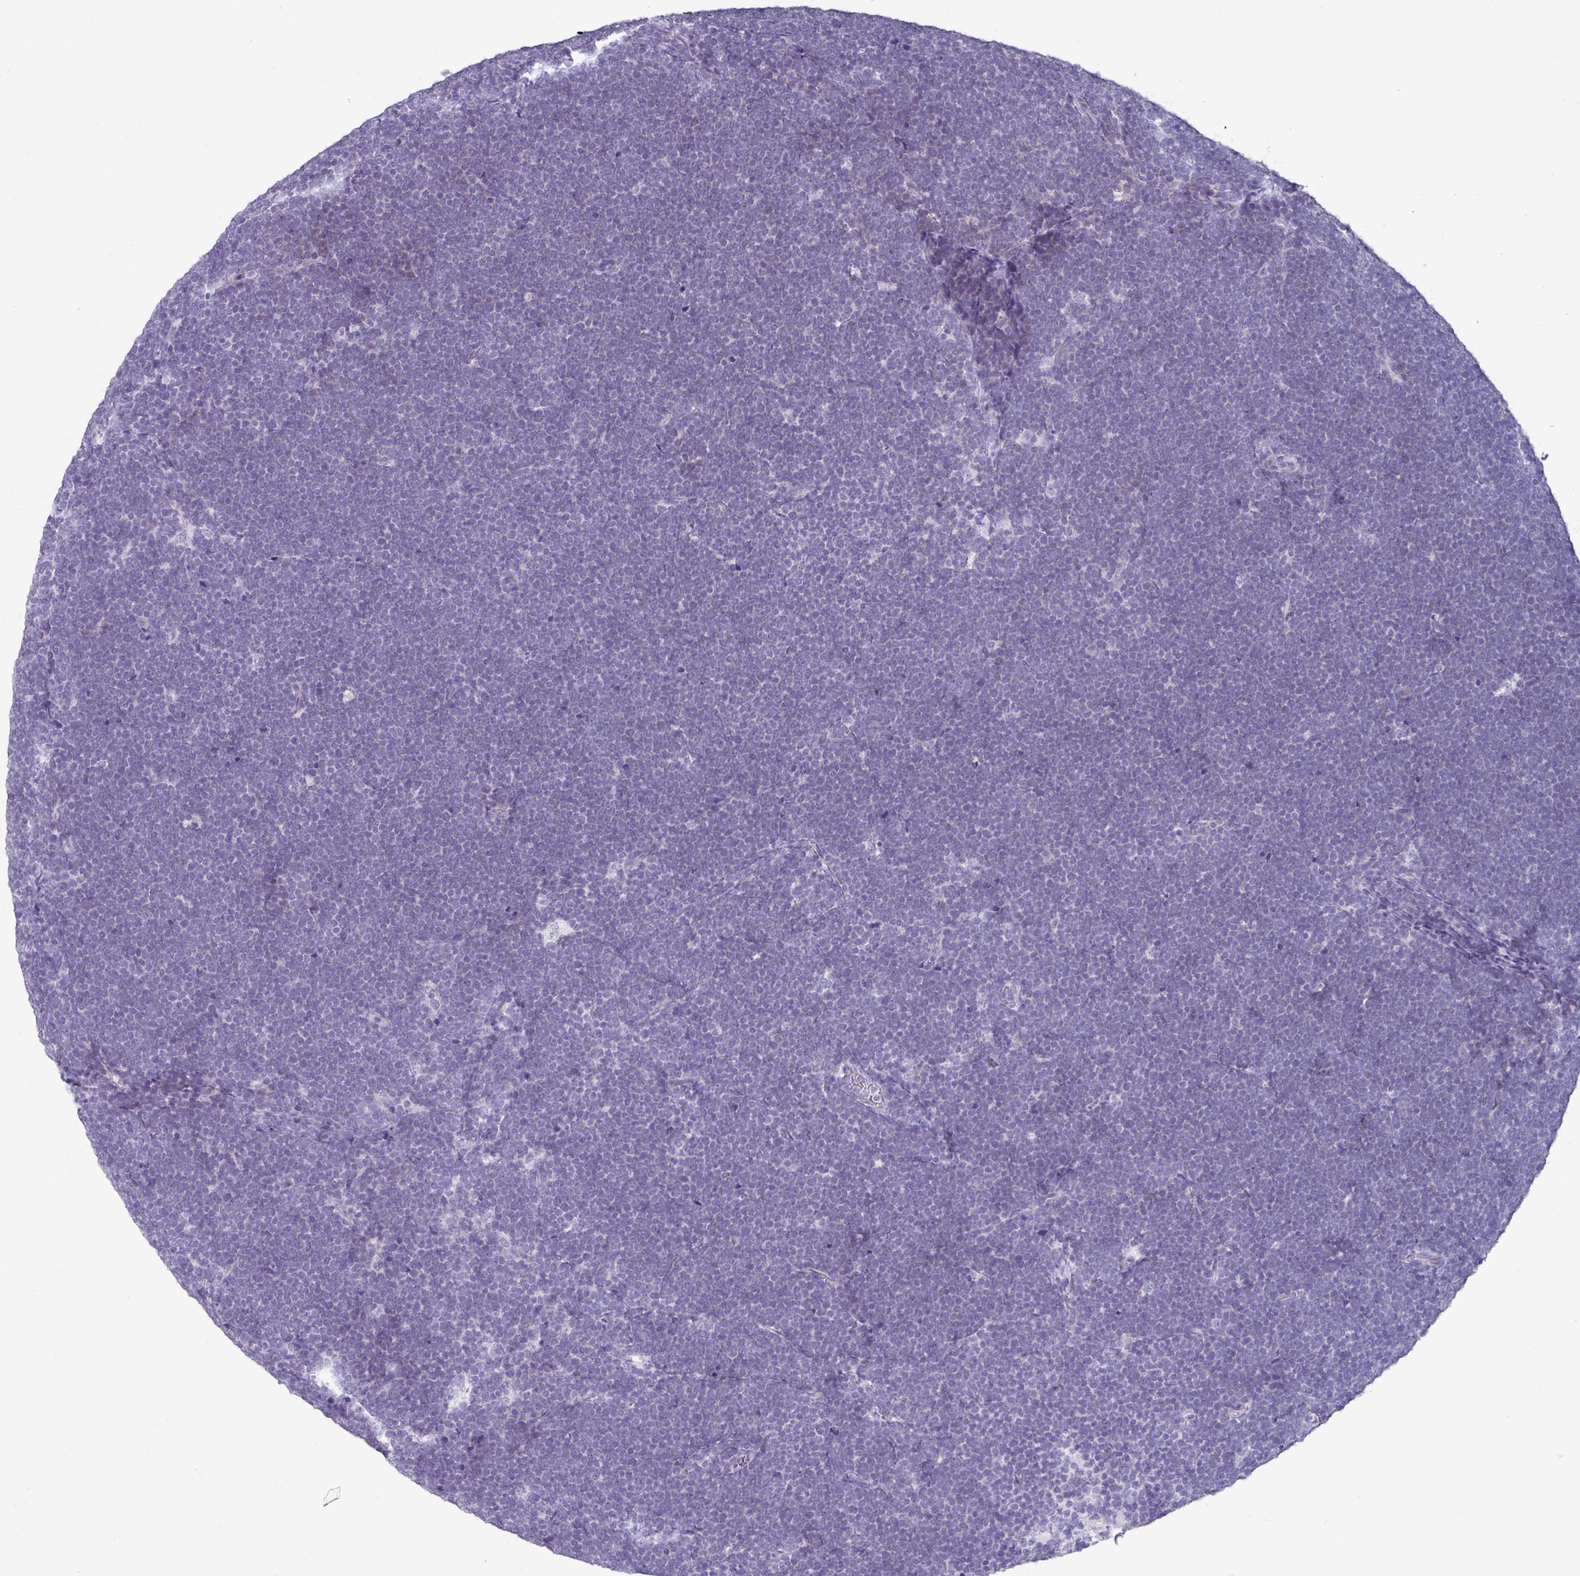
{"staining": {"intensity": "negative", "quantity": "none", "location": "none"}, "tissue": "lymphoma", "cell_type": "Tumor cells", "image_type": "cancer", "snomed": [{"axis": "morphology", "description": "Malignant lymphoma, non-Hodgkin's type, High grade"}, {"axis": "topography", "description": "Lymph node"}], "caption": "There is no significant positivity in tumor cells of high-grade malignant lymphoma, non-Hodgkin's type. (DAB immunohistochemistry, high magnification).", "gene": "ANKRD29", "patient": {"sex": "male", "age": 13}}